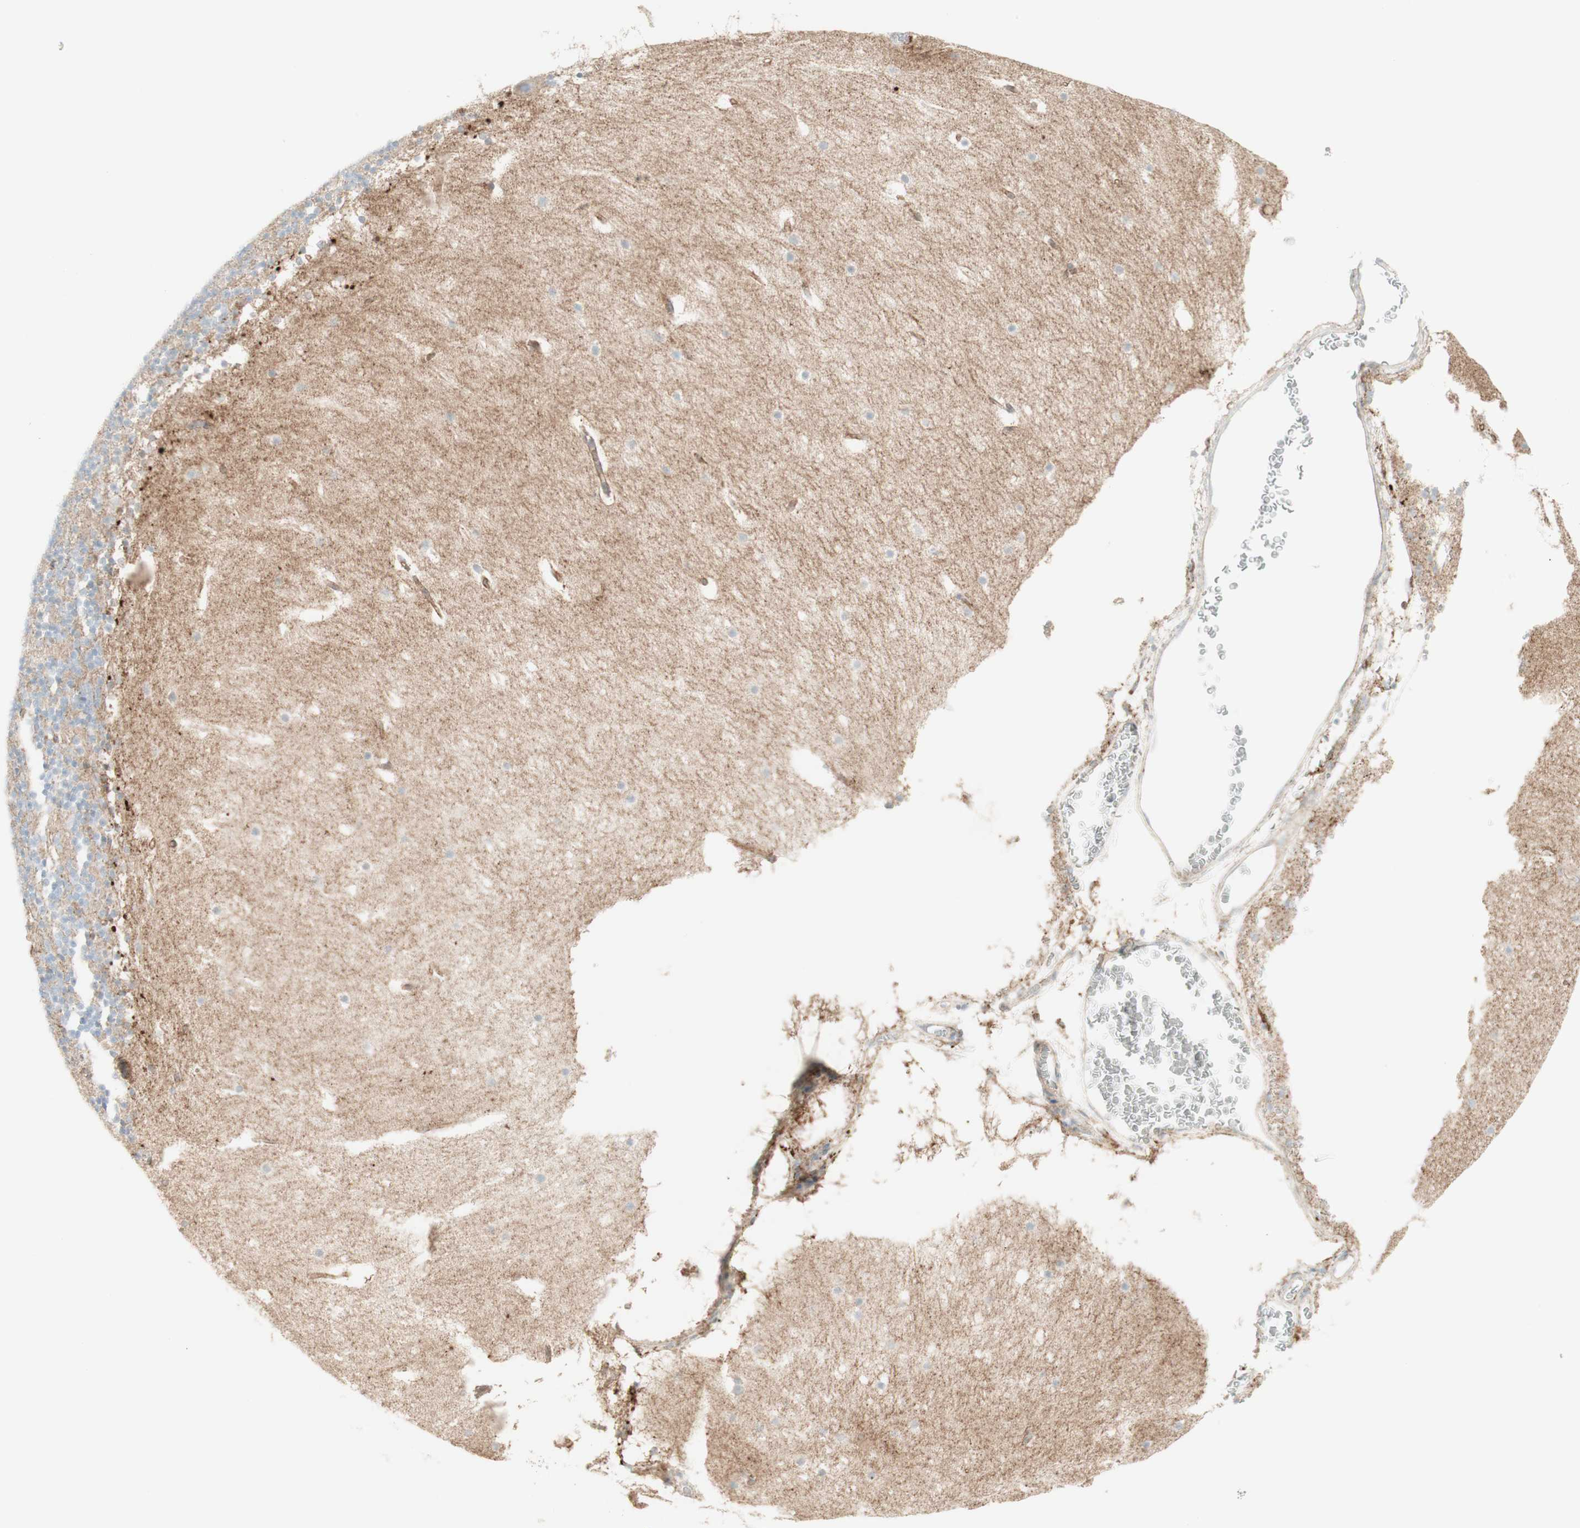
{"staining": {"intensity": "negative", "quantity": "none", "location": "none"}, "tissue": "cerebellum", "cell_type": "Cells in granular layer", "image_type": "normal", "snomed": [{"axis": "morphology", "description": "Normal tissue, NOS"}, {"axis": "topography", "description": "Cerebellum"}], "caption": "Immunohistochemistry (IHC) of benign cerebellum reveals no expression in cells in granular layer.", "gene": "MYO6", "patient": {"sex": "male", "age": 45}}